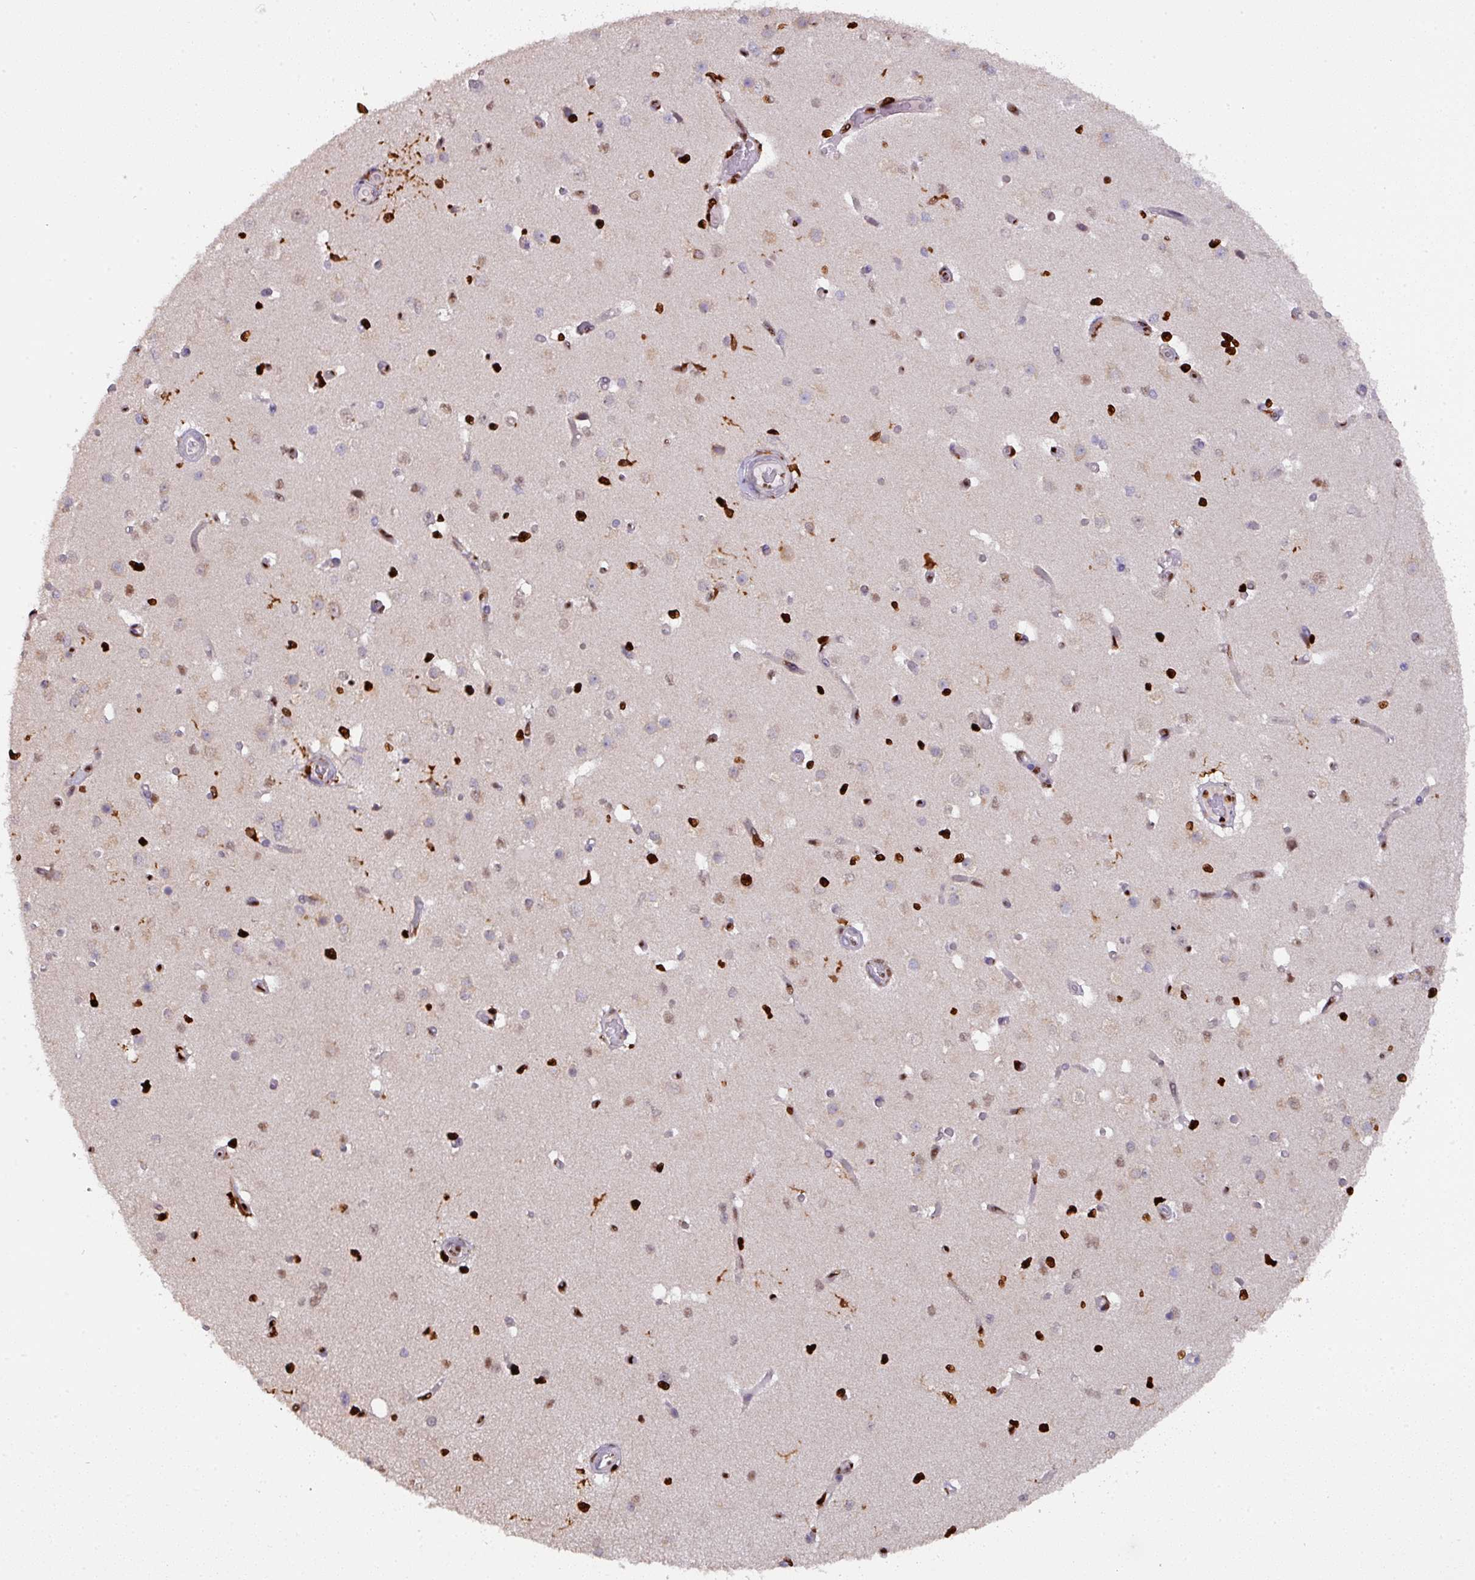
{"staining": {"intensity": "moderate", "quantity": "<25%", "location": "nuclear"}, "tissue": "cerebral cortex", "cell_type": "Endothelial cells", "image_type": "normal", "snomed": [{"axis": "morphology", "description": "Normal tissue, NOS"}, {"axis": "morphology", "description": "Inflammation, NOS"}, {"axis": "topography", "description": "Cerebral cortex"}], "caption": "IHC micrograph of benign cerebral cortex: human cerebral cortex stained using IHC shows low levels of moderate protein expression localized specifically in the nuclear of endothelial cells, appearing as a nuclear brown color.", "gene": "SAMHD1", "patient": {"sex": "male", "age": 6}}